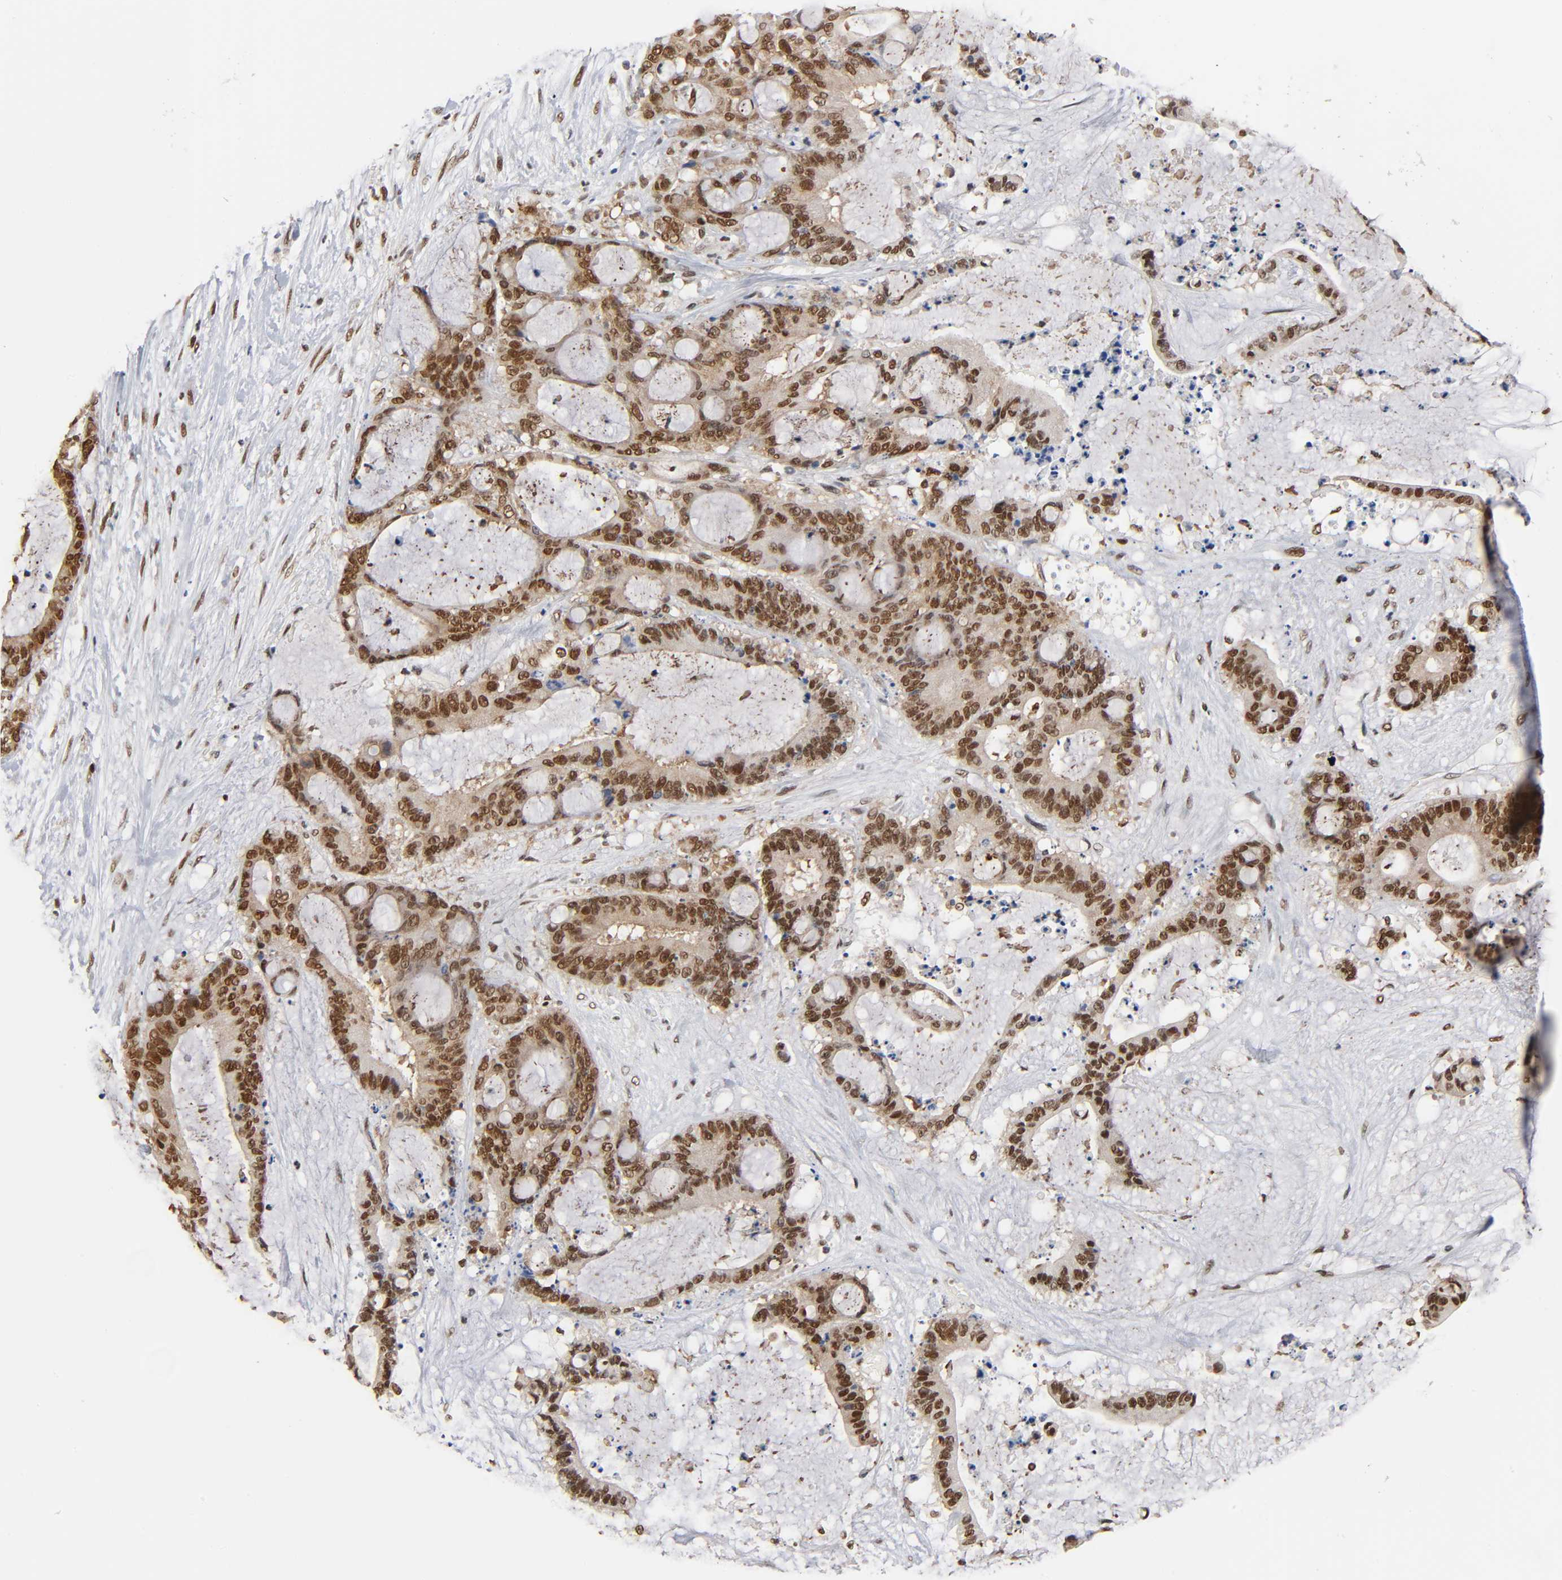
{"staining": {"intensity": "strong", "quantity": ">75%", "location": "nuclear"}, "tissue": "liver cancer", "cell_type": "Tumor cells", "image_type": "cancer", "snomed": [{"axis": "morphology", "description": "Cholangiocarcinoma"}, {"axis": "topography", "description": "Liver"}], "caption": "Tumor cells exhibit high levels of strong nuclear staining in approximately >75% of cells in human cholangiocarcinoma (liver).", "gene": "ILKAP", "patient": {"sex": "female", "age": 73}}